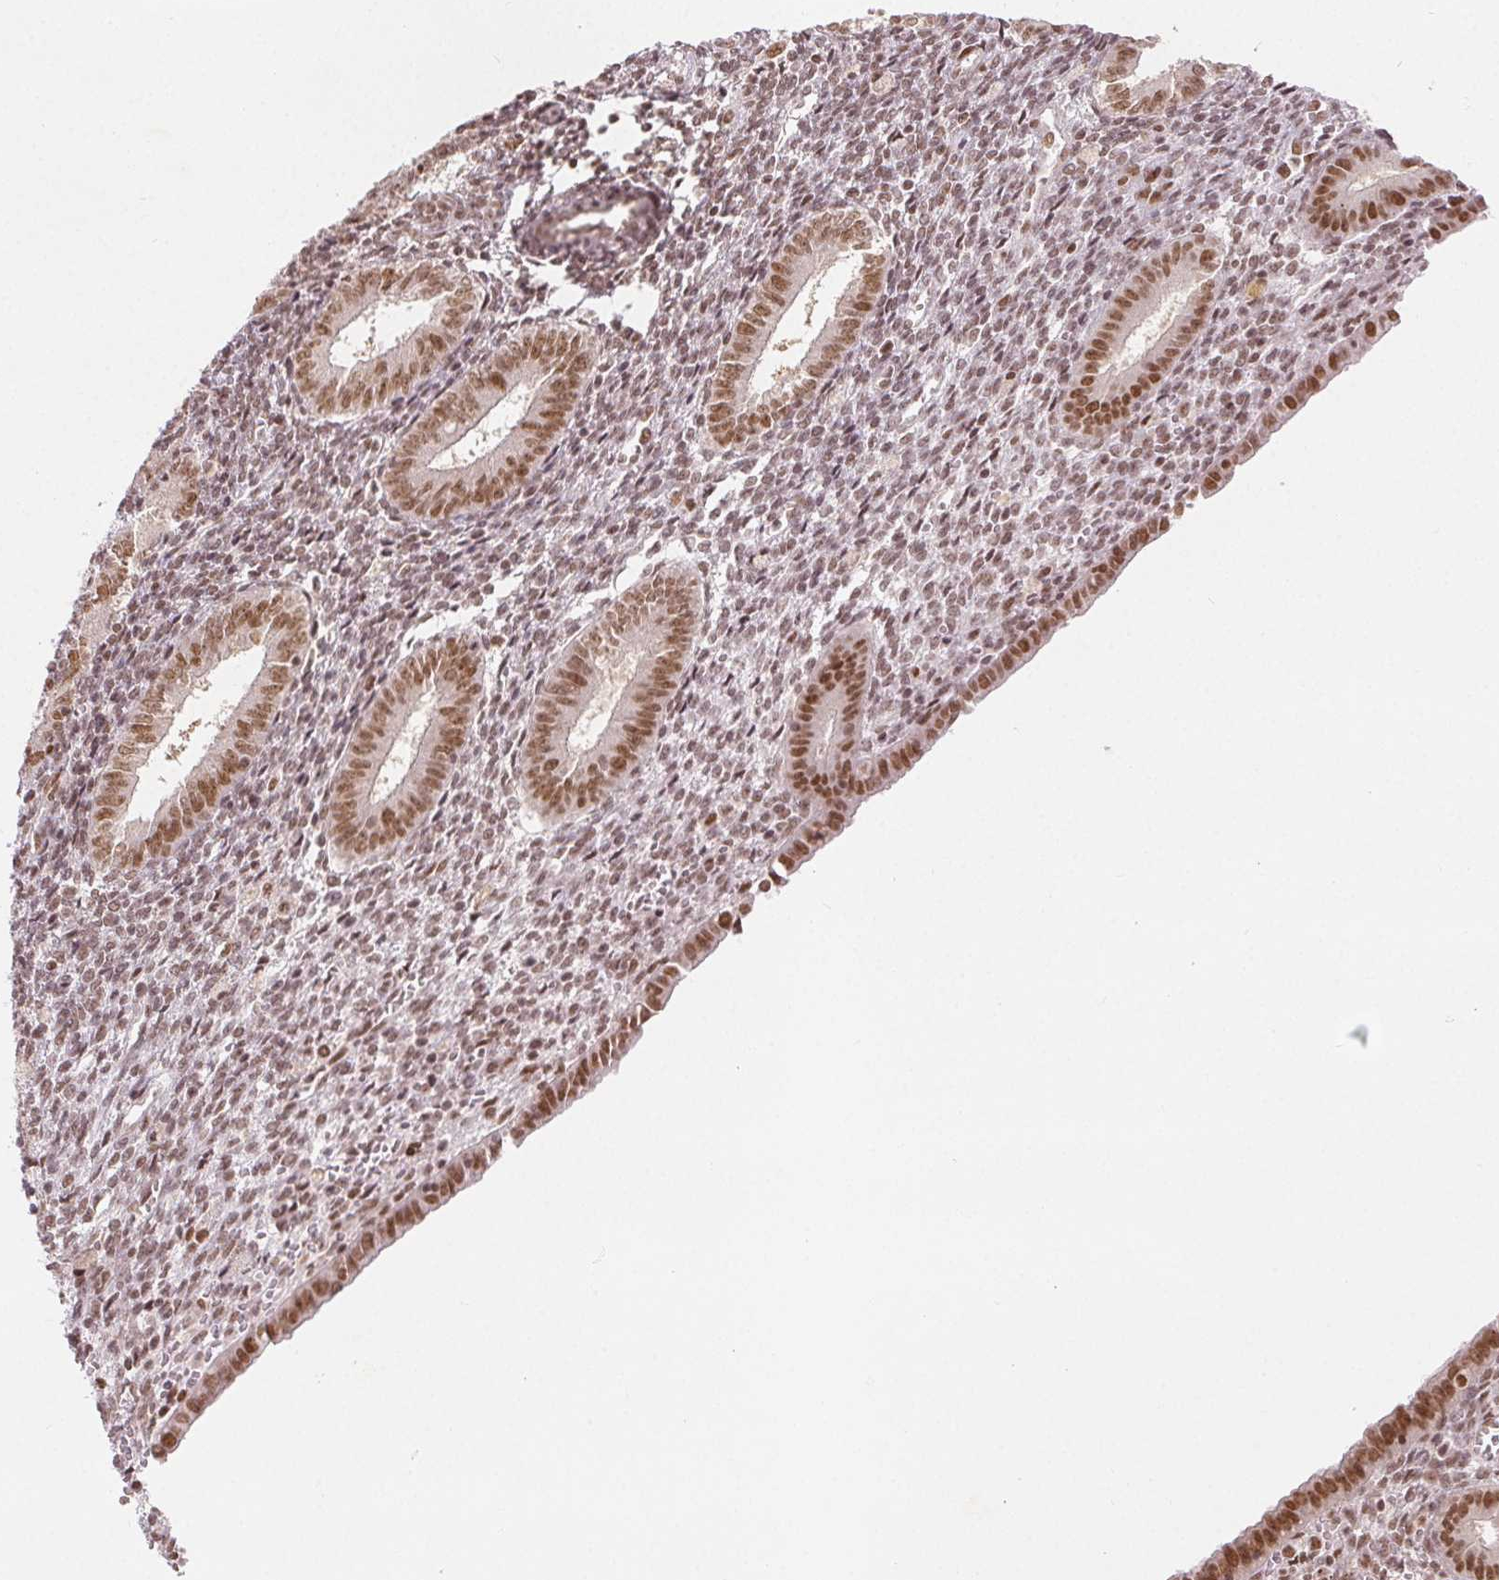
{"staining": {"intensity": "moderate", "quantity": "<25%", "location": "nuclear"}, "tissue": "endometrium", "cell_type": "Cells in endometrial stroma", "image_type": "normal", "snomed": [{"axis": "morphology", "description": "Normal tissue, NOS"}, {"axis": "topography", "description": "Endometrium"}], "caption": "Protein staining demonstrates moderate nuclear staining in approximately <25% of cells in endometrial stroma in benign endometrium.", "gene": "DEK", "patient": {"sex": "female", "age": 25}}